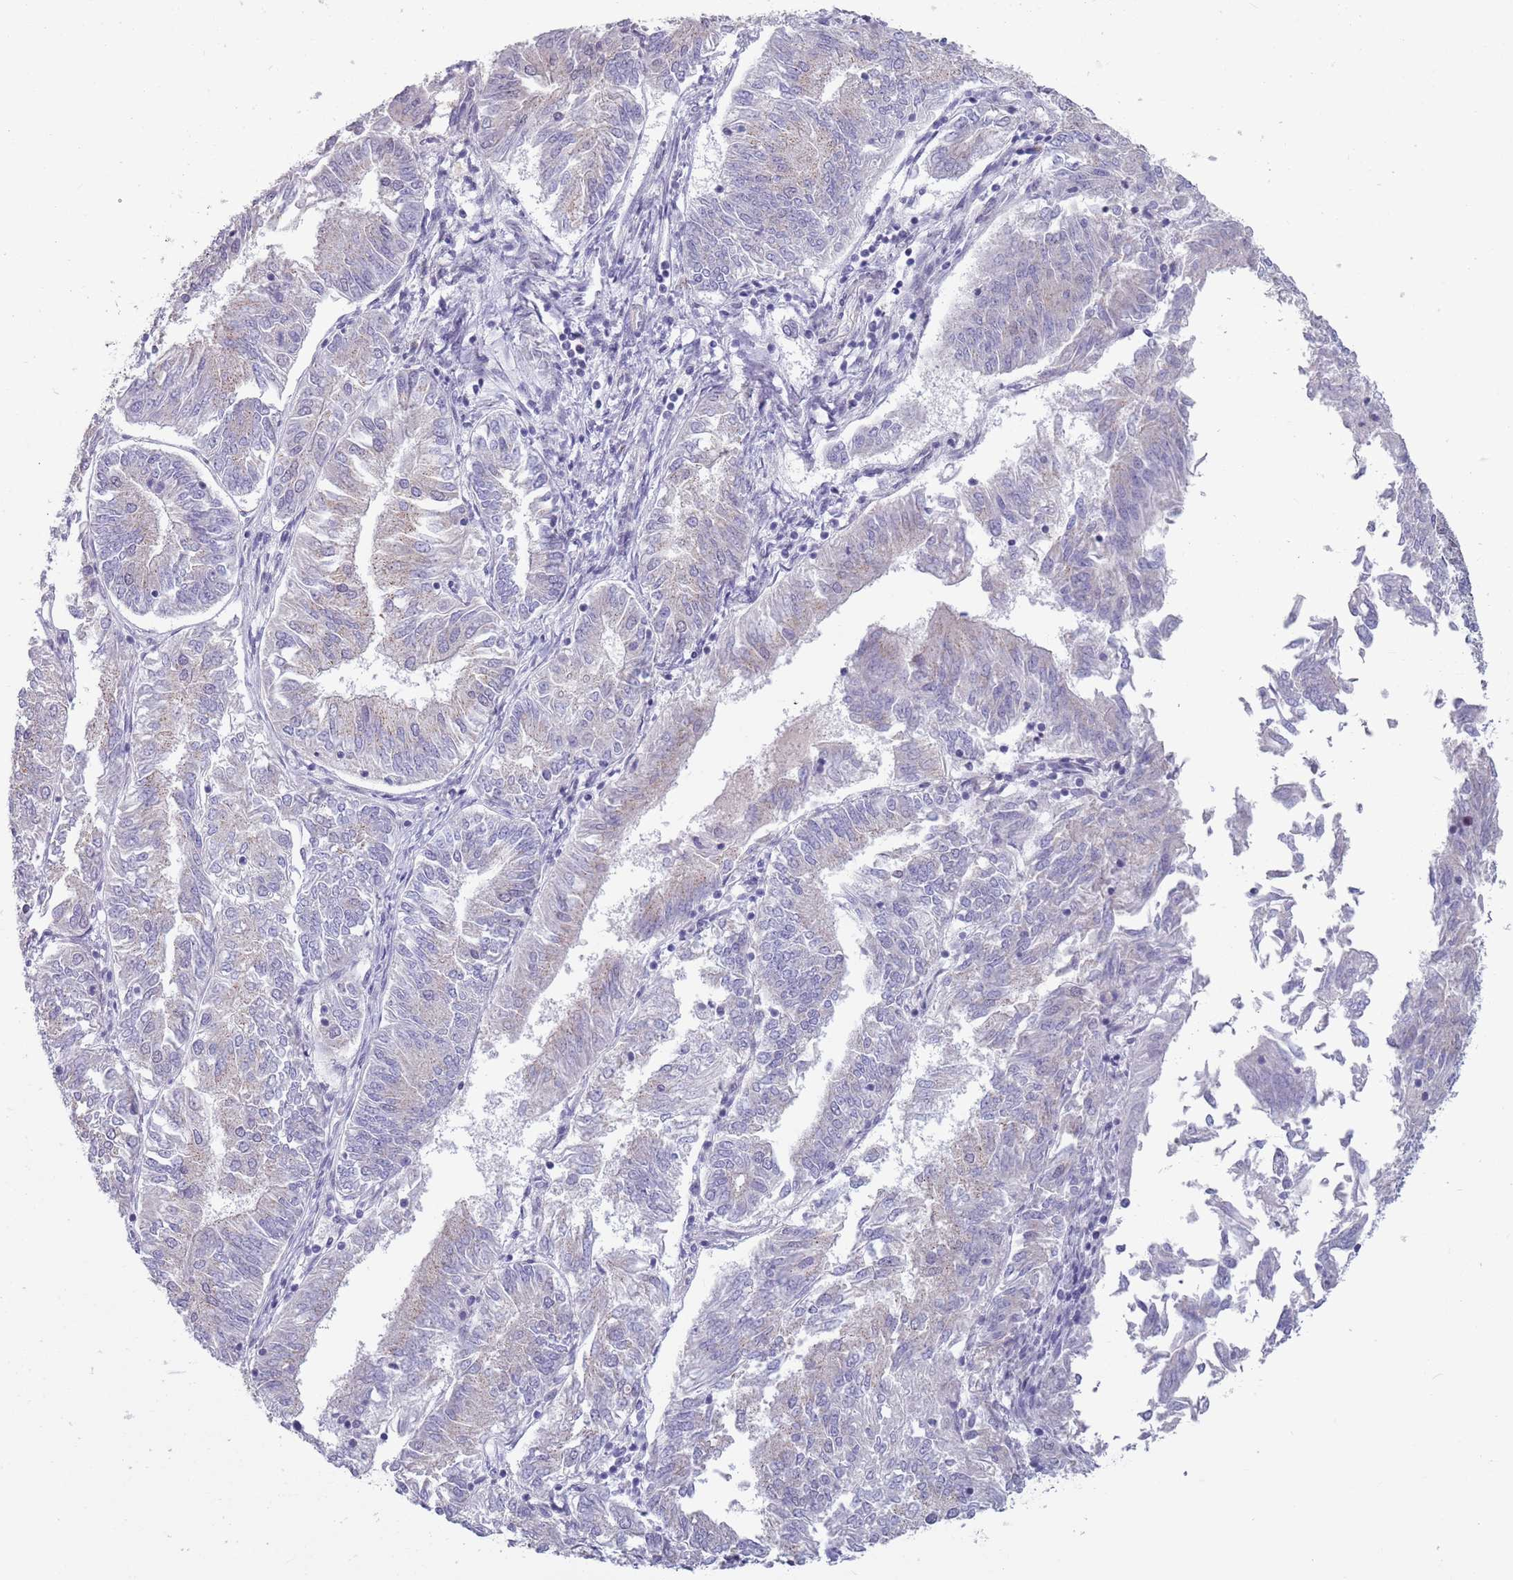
{"staining": {"intensity": "negative", "quantity": "none", "location": "none"}, "tissue": "endometrial cancer", "cell_type": "Tumor cells", "image_type": "cancer", "snomed": [{"axis": "morphology", "description": "Adenocarcinoma, NOS"}, {"axis": "topography", "description": "Endometrium"}], "caption": "The image displays no staining of tumor cells in endometrial cancer.", "gene": "ZKSCAN2", "patient": {"sex": "female", "age": 58}}